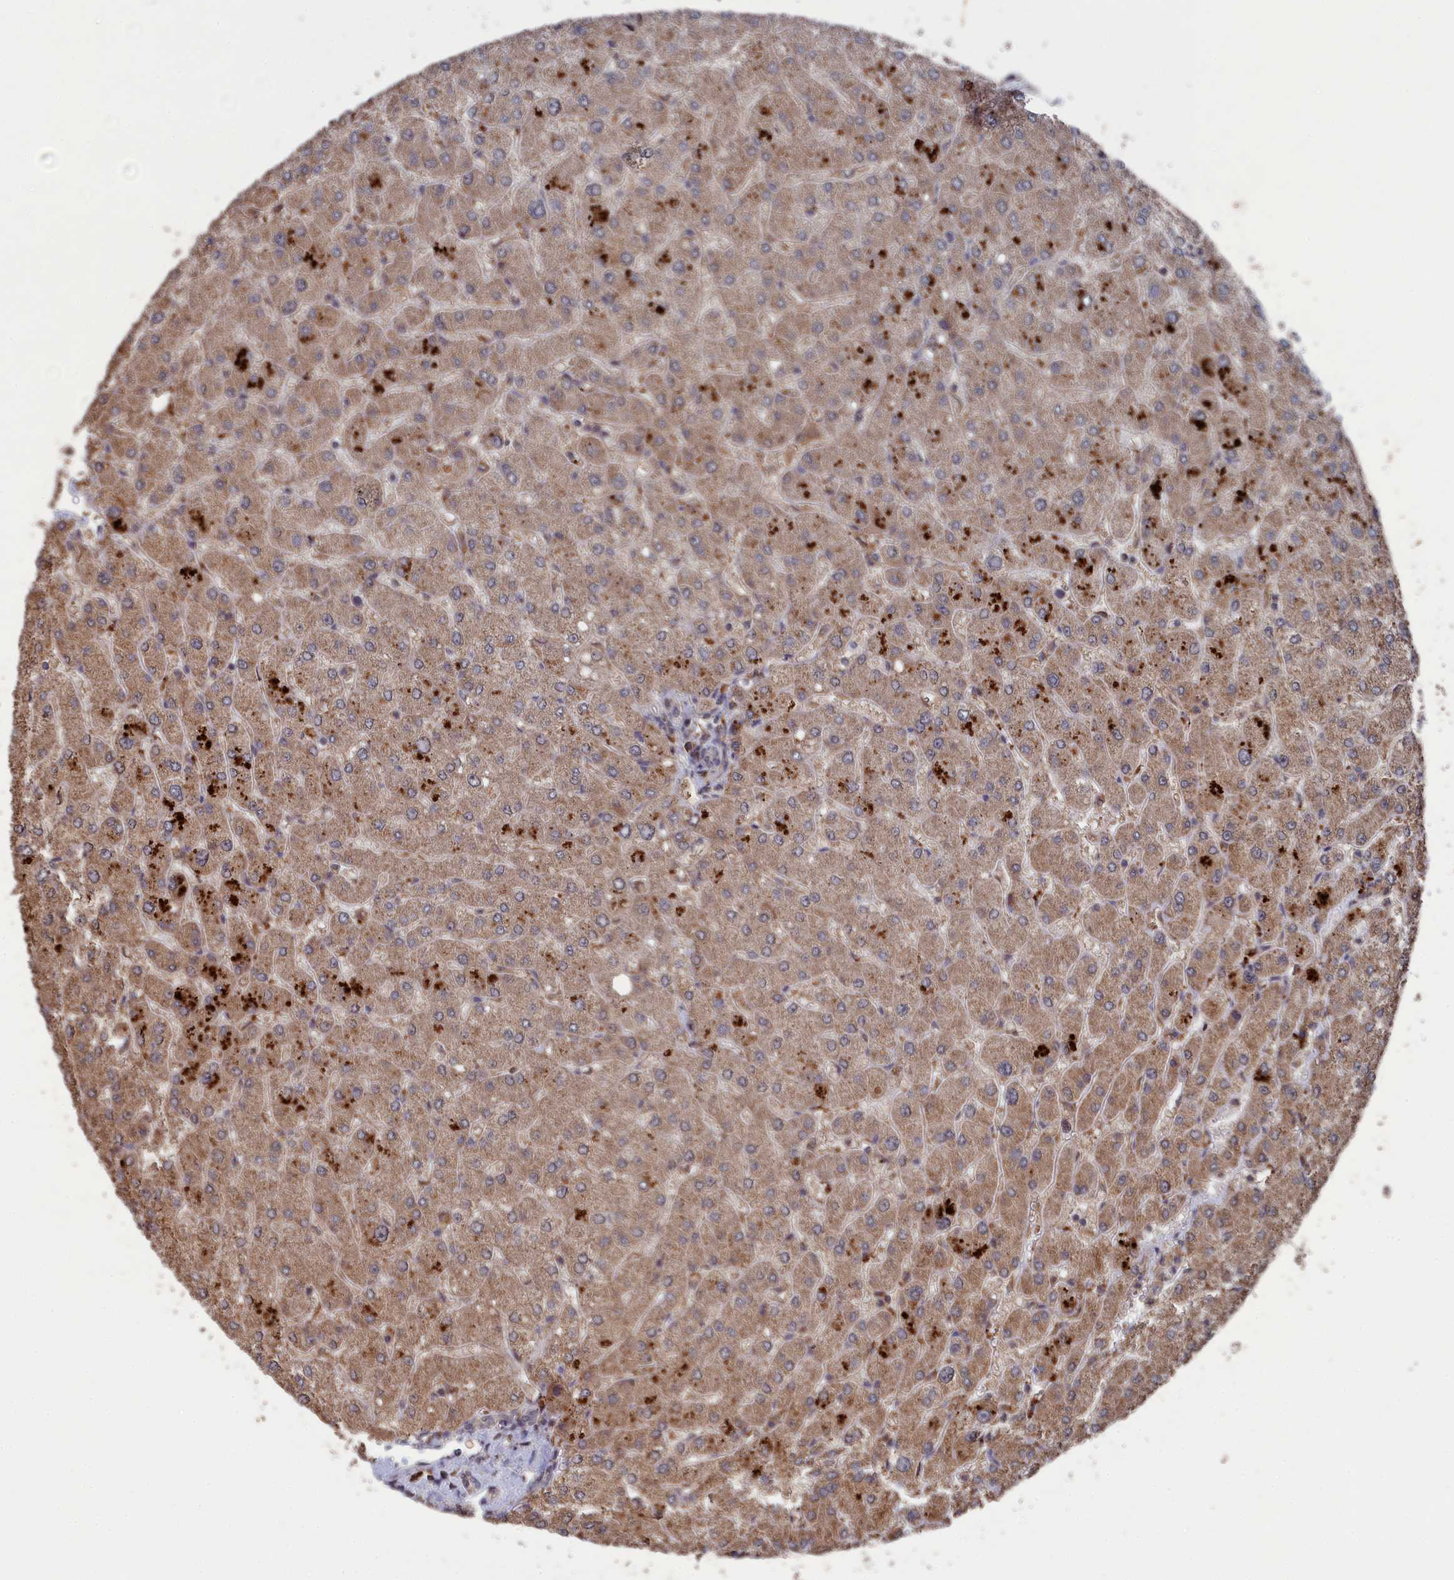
{"staining": {"intensity": "negative", "quantity": "none", "location": "none"}, "tissue": "liver", "cell_type": "Cholangiocytes", "image_type": "normal", "snomed": [{"axis": "morphology", "description": "Normal tissue, NOS"}, {"axis": "topography", "description": "Liver"}], "caption": "Cholangiocytes show no significant protein expression in benign liver. Brightfield microscopy of immunohistochemistry (IHC) stained with DAB (3,3'-diaminobenzidine) (brown) and hematoxylin (blue), captured at high magnification.", "gene": "CEACAM21", "patient": {"sex": "male", "age": 55}}